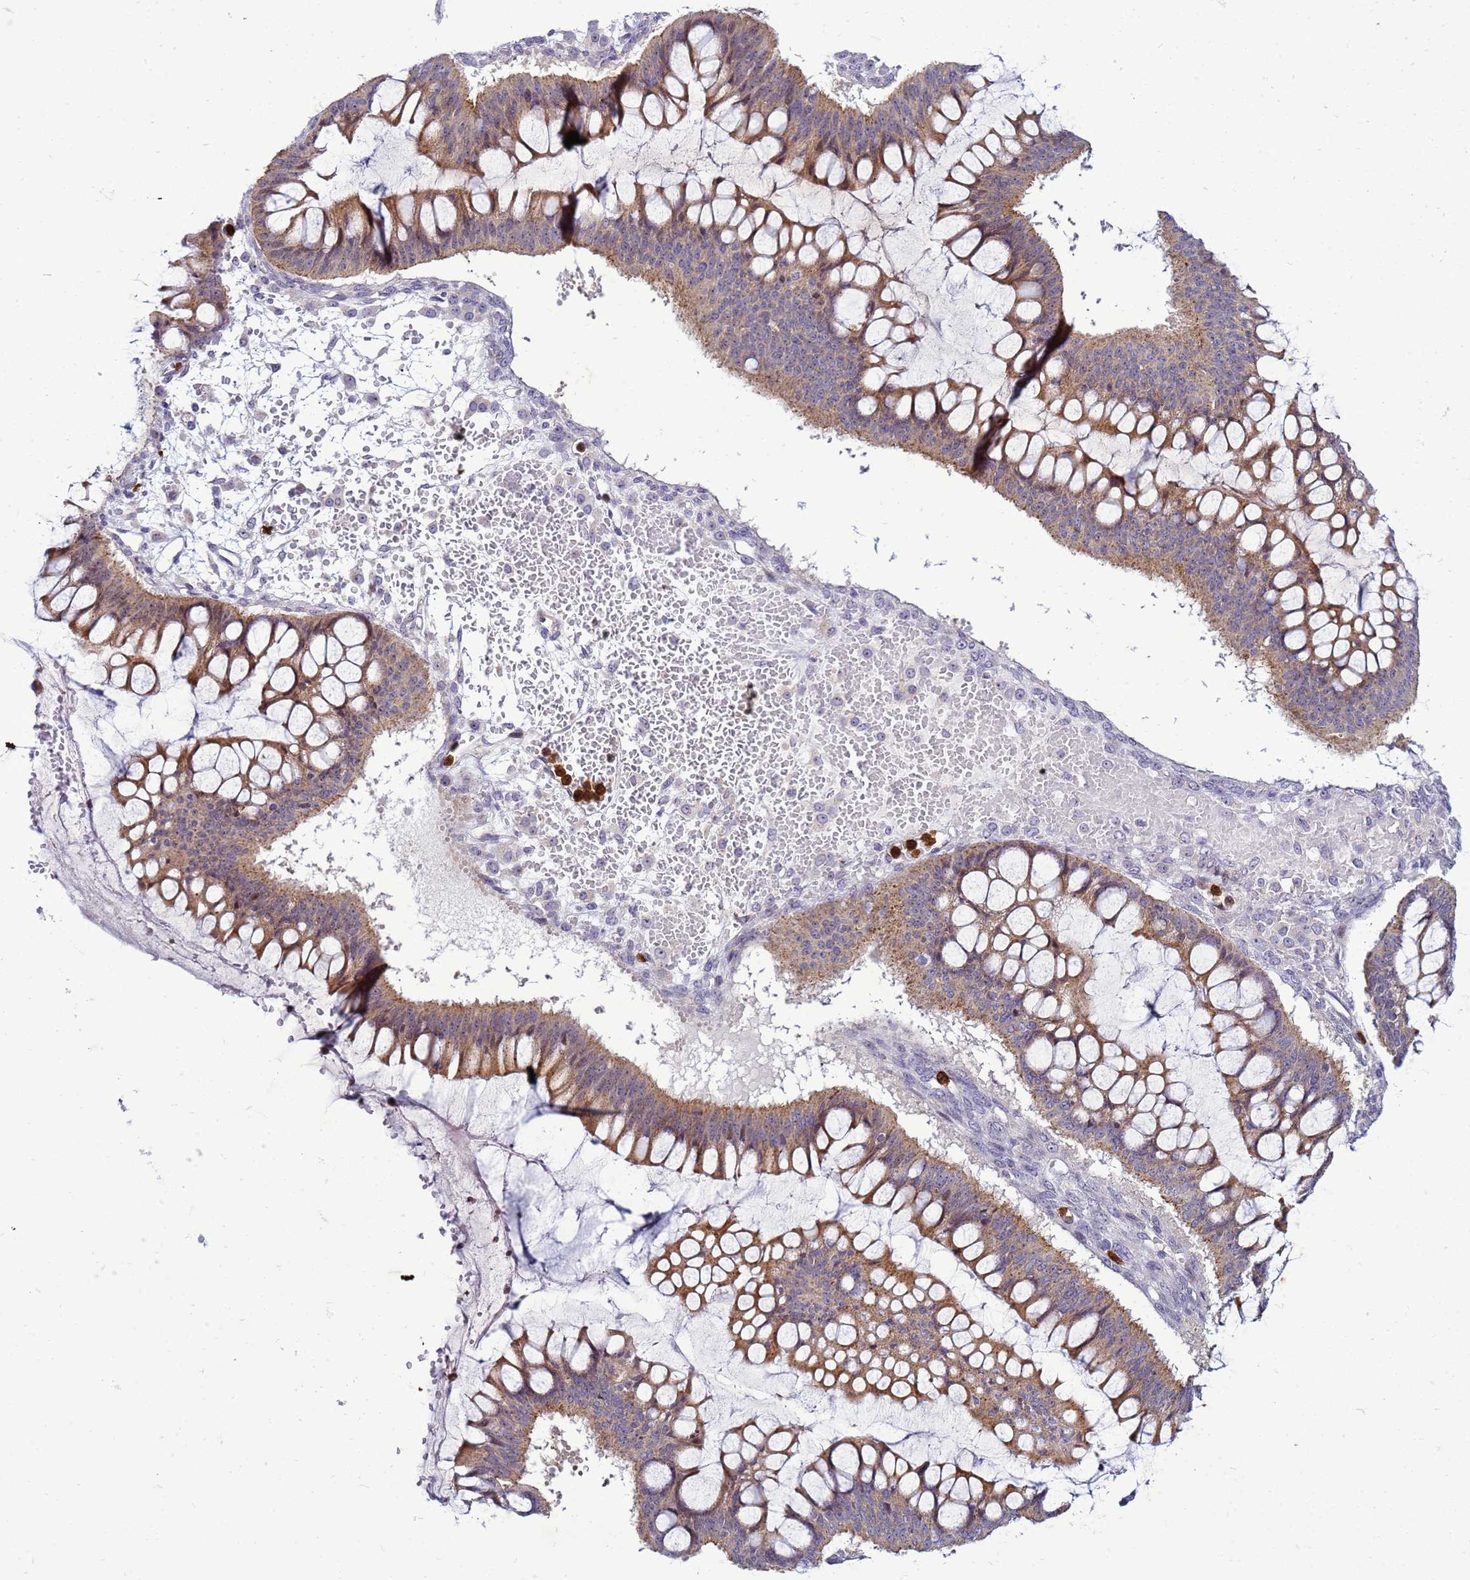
{"staining": {"intensity": "moderate", "quantity": ">75%", "location": "cytoplasmic/membranous"}, "tissue": "ovarian cancer", "cell_type": "Tumor cells", "image_type": "cancer", "snomed": [{"axis": "morphology", "description": "Cystadenocarcinoma, mucinous, NOS"}, {"axis": "topography", "description": "Ovary"}], "caption": "Ovarian mucinous cystadenocarcinoma tissue shows moderate cytoplasmic/membranous expression in approximately >75% of tumor cells, visualized by immunohistochemistry.", "gene": "VPS4B", "patient": {"sex": "female", "age": 73}}